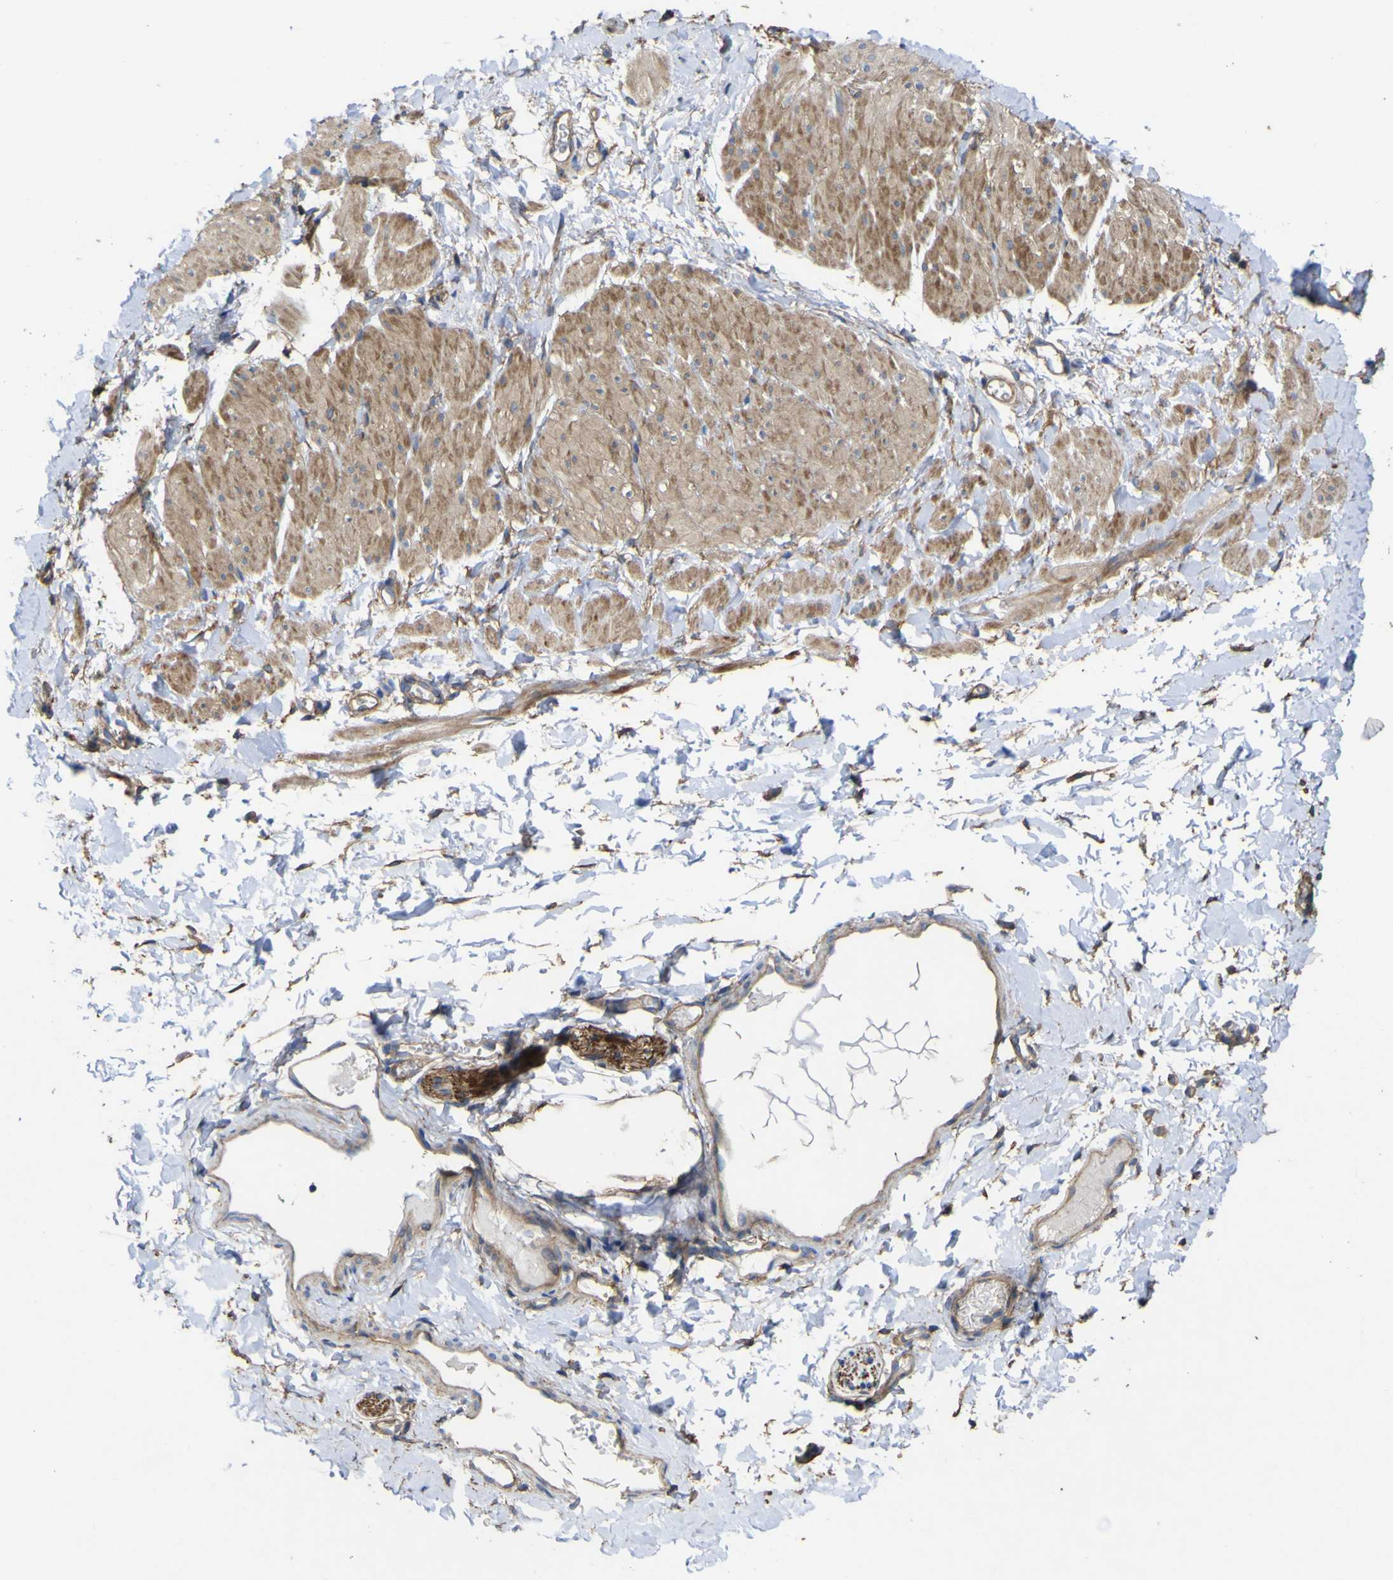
{"staining": {"intensity": "moderate", "quantity": ">75%", "location": "cytoplasmic/membranous"}, "tissue": "smooth muscle", "cell_type": "Smooth muscle cells", "image_type": "normal", "snomed": [{"axis": "morphology", "description": "Normal tissue, NOS"}, {"axis": "topography", "description": "Smooth muscle"}], "caption": "Immunohistochemistry (DAB (3,3'-diaminobenzidine)) staining of benign smooth muscle shows moderate cytoplasmic/membranous protein positivity in about >75% of smooth muscle cells.", "gene": "TNFSF15", "patient": {"sex": "male", "age": 16}}